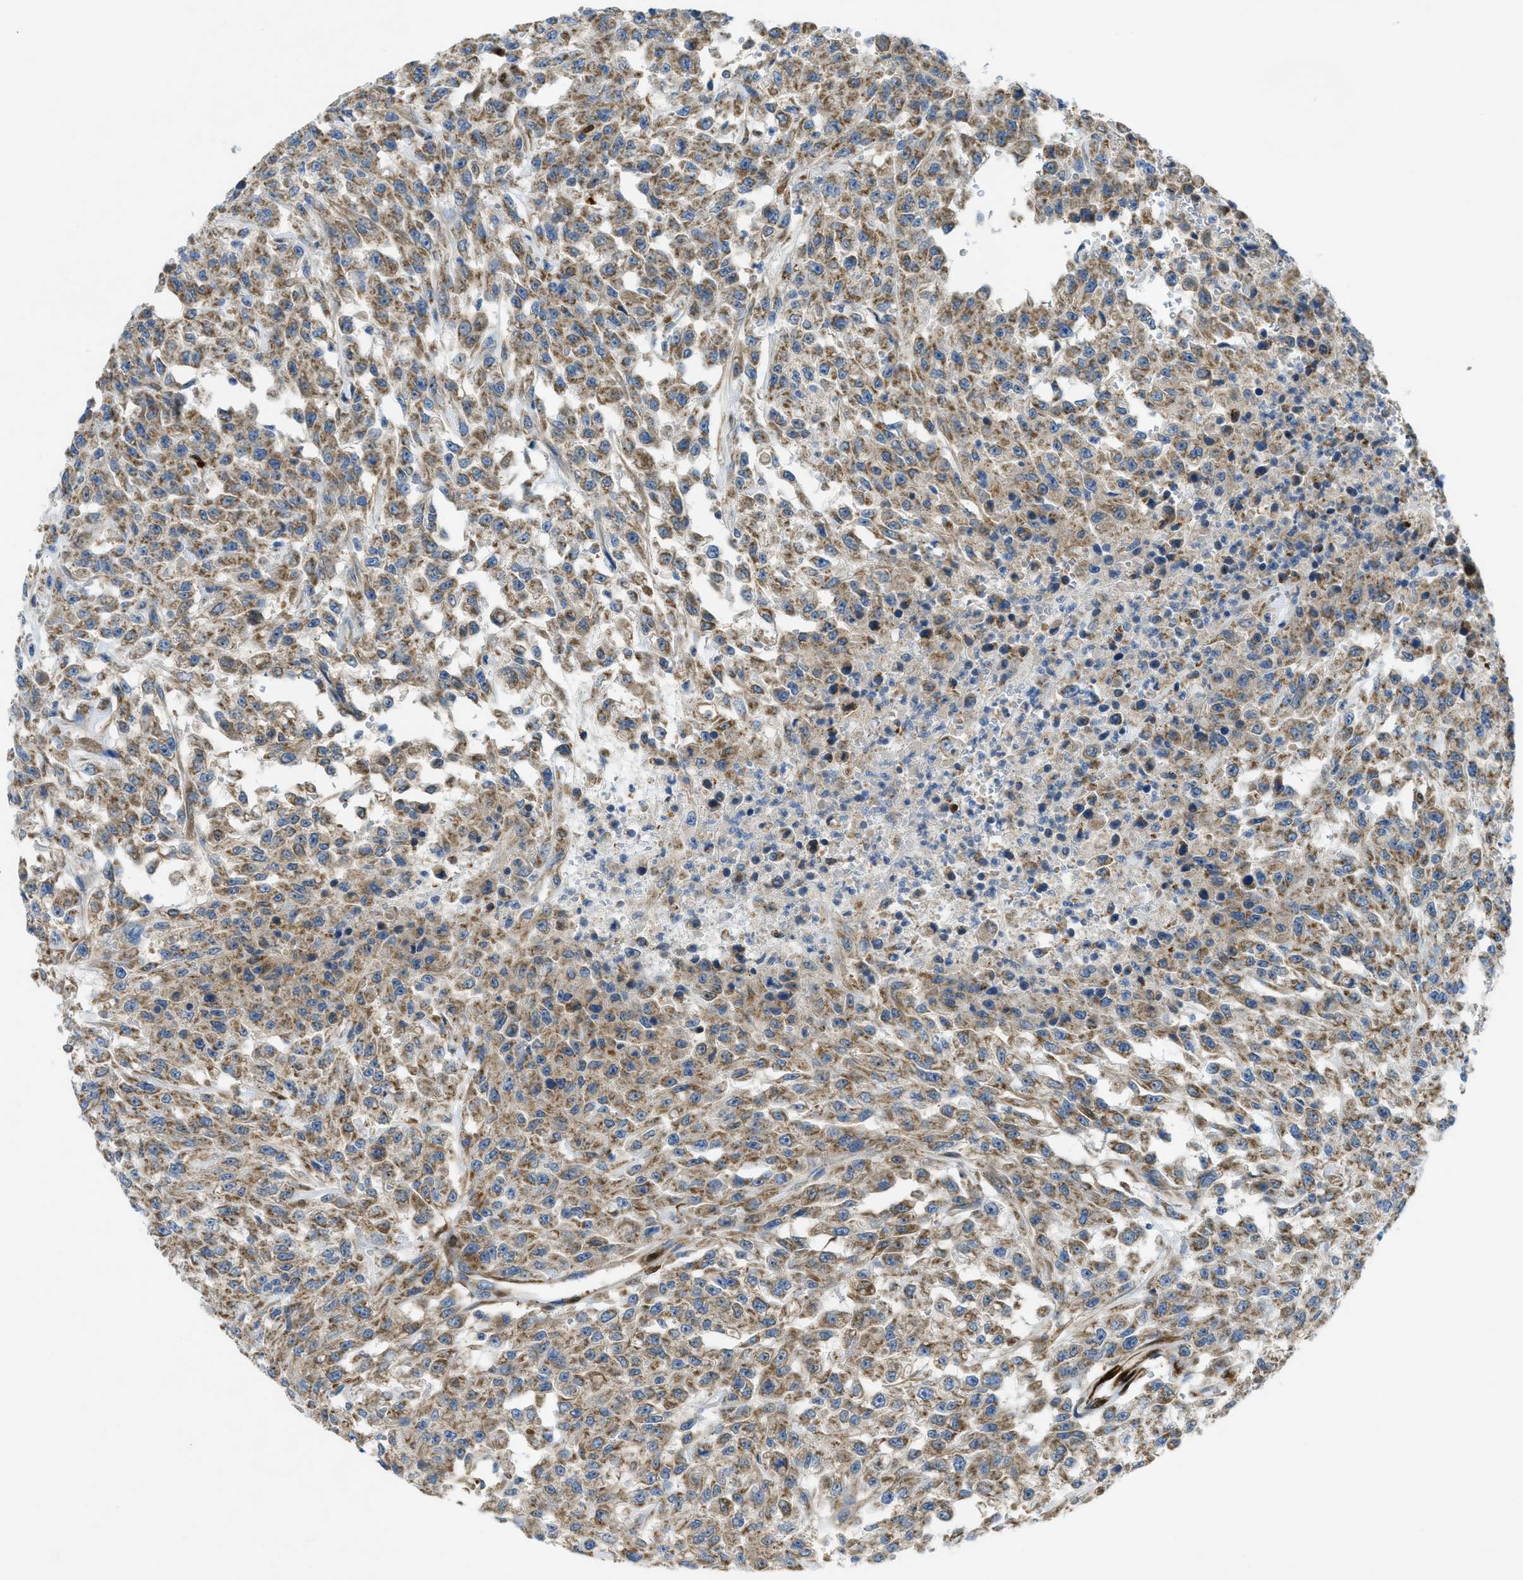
{"staining": {"intensity": "moderate", "quantity": ">75%", "location": "cytoplasmic/membranous"}, "tissue": "urothelial cancer", "cell_type": "Tumor cells", "image_type": "cancer", "snomed": [{"axis": "morphology", "description": "Urothelial carcinoma, High grade"}, {"axis": "topography", "description": "Urinary bladder"}], "caption": "The image shows staining of urothelial carcinoma (high-grade), revealing moderate cytoplasmic/membranous protein expression (brown color) within tumor cells. (DAB (3,3'-diaminobenzidine) IHC, brown staining for protein, blue staining for nuclei).", "gene": "CYGB", "patient": {"sex": "male", "age": 46}}